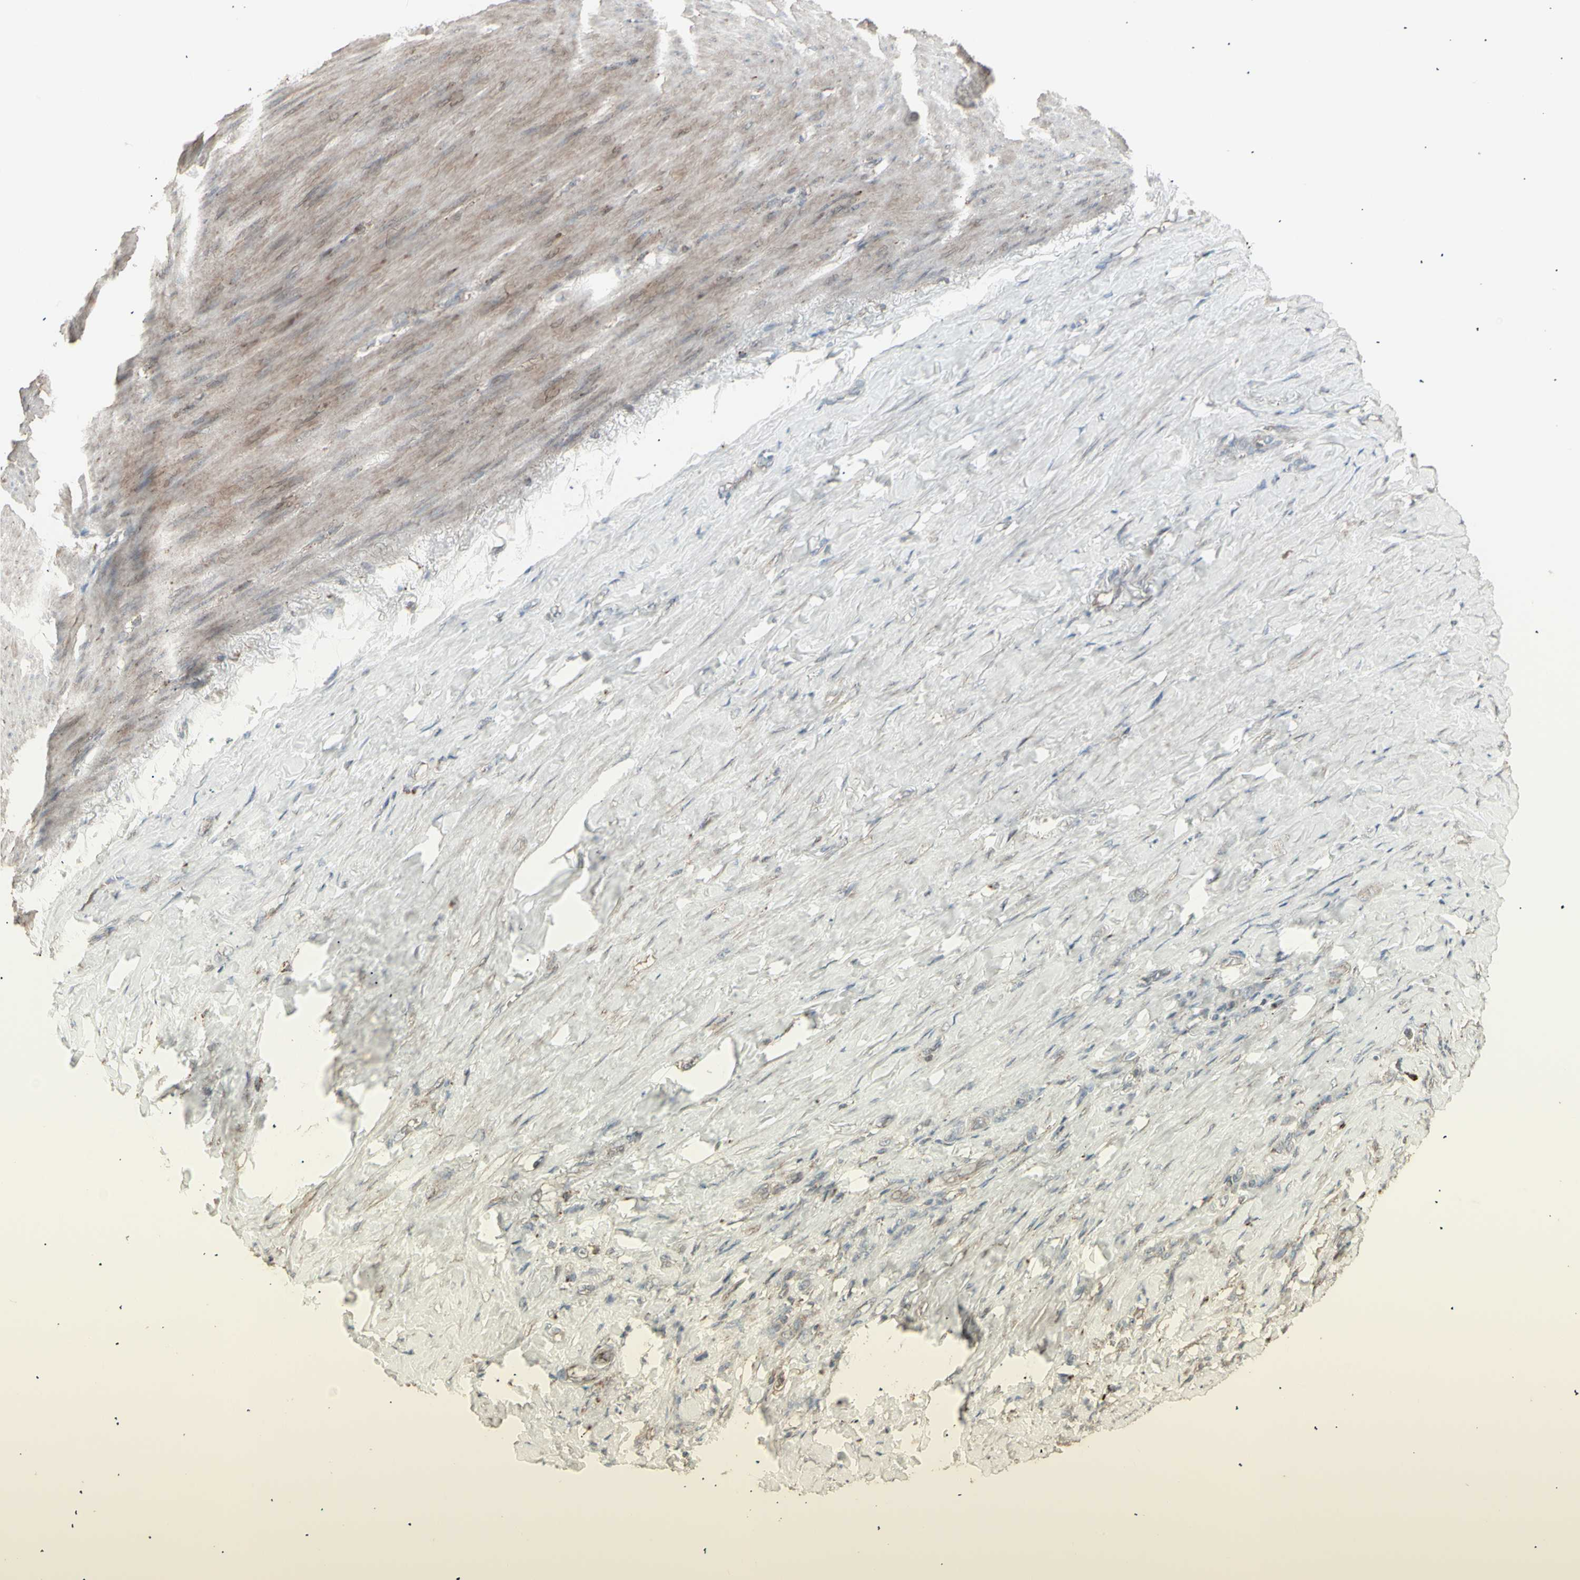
{"staining": {"intensity": "moderate", "quantity": "25%-75%", "location": "cytoplasmic/membranous"}, "tissue": "stomach cancer", "cell_type": "Tumor cells", "image_type": "cancer", "snomed": [{"axis": "morphology", "description": "Adenocarcinoma, NOS"}, {"axis": "topography", "description": "Stomach"}], "caption": "IHC histopathology image of neoplastic tissue: stomach cancer (adenocarcinoma) stained using IHC displays medium levels of moderate protein expression localized specifically in the cytoplasmic/membranous of tumor cells, appearing as a cytoplasmic/membranous brown color.", "gene": "RNASEL", "patient": {"sex": "male", "age": 82}}